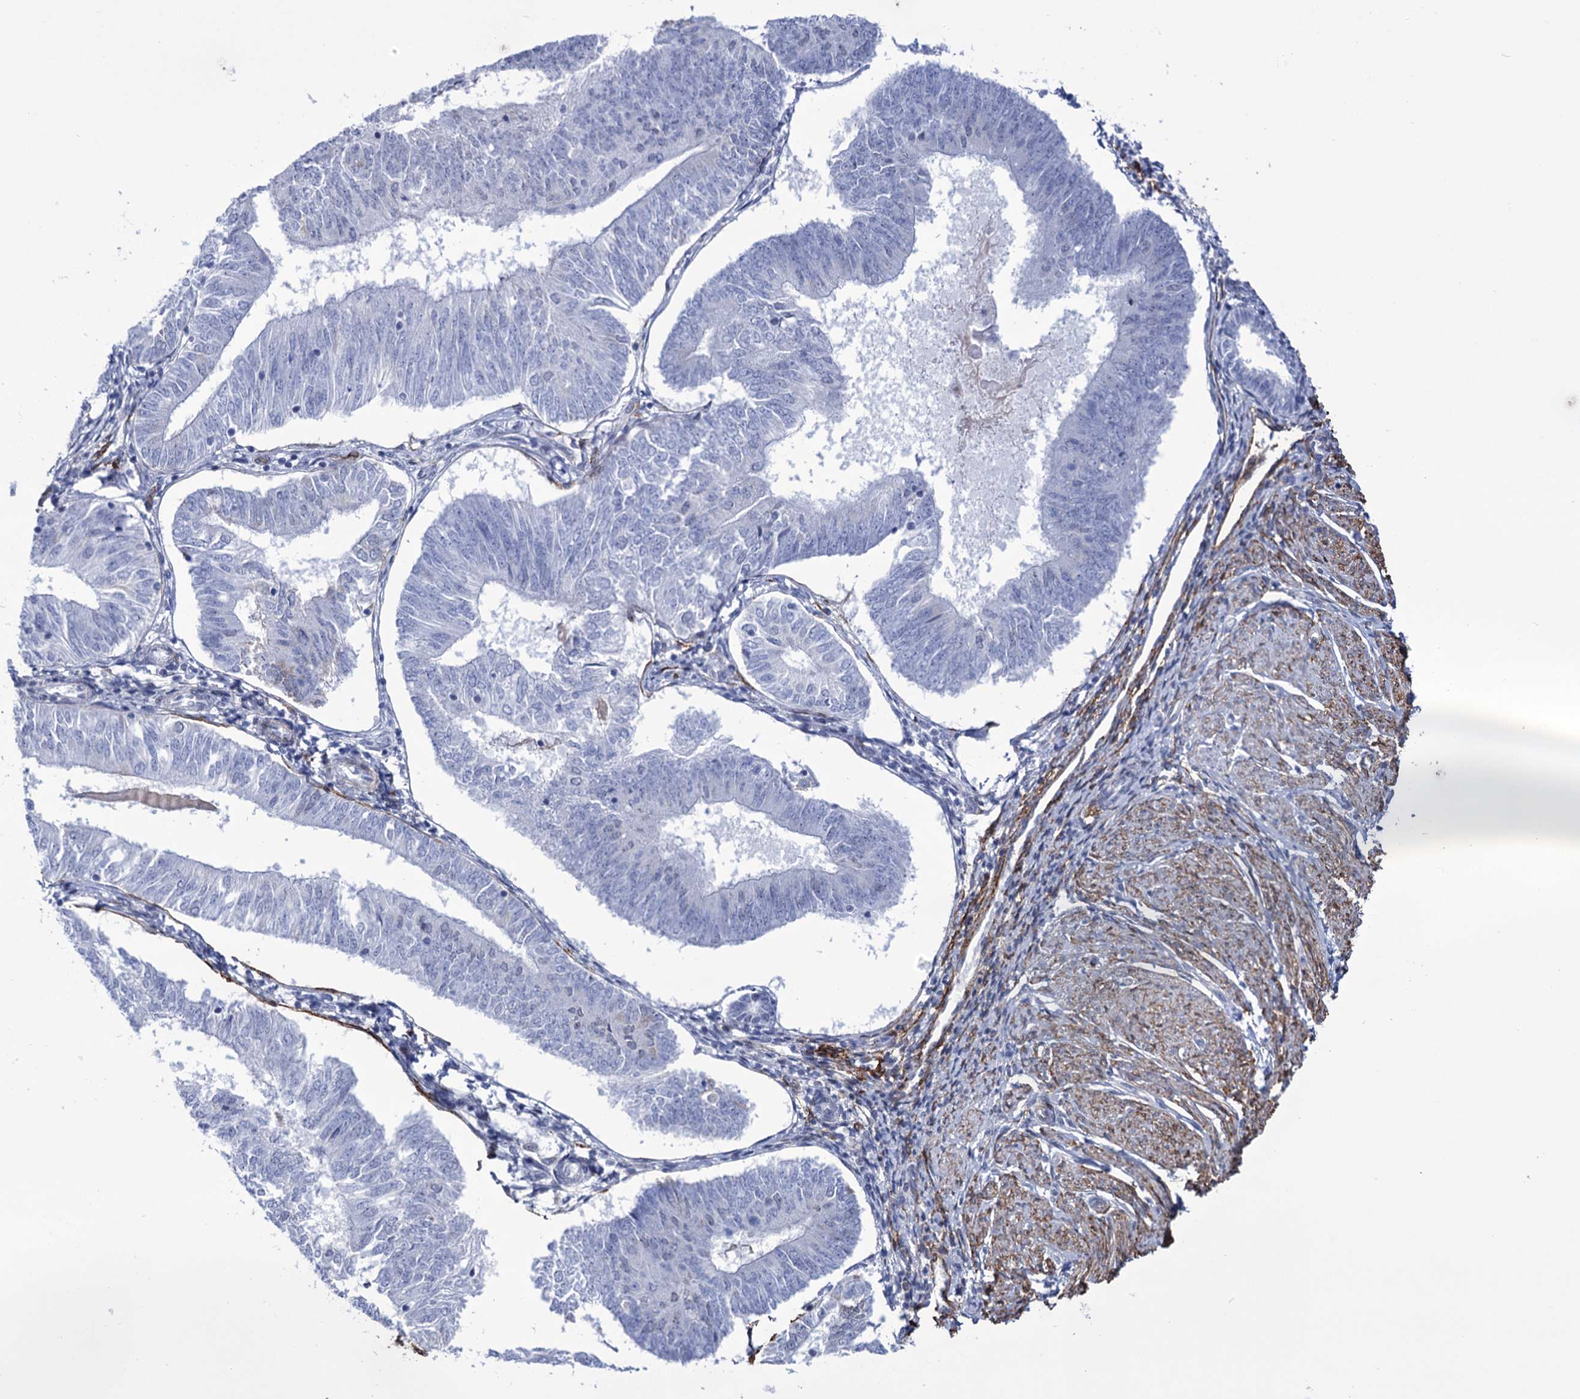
{"staining": {"intensity": "negative", "quantity": "none", "location": "none"}, "tissue": "endometrial cancer", "cell_type": "Tumor cells", "image_type": "cancer", "snomed": [{"axis": "morphology", "description": "Adenocarcinoma, NOS"}, {"axis": "topography", "description": "Endometrium"}], "caption": "This is an IHC histopathology image of endometrial cancer. There is no positivity in tumor cells.", "gene": "ZC3H12C", "patient": {"sex": "female", "age": 58}}